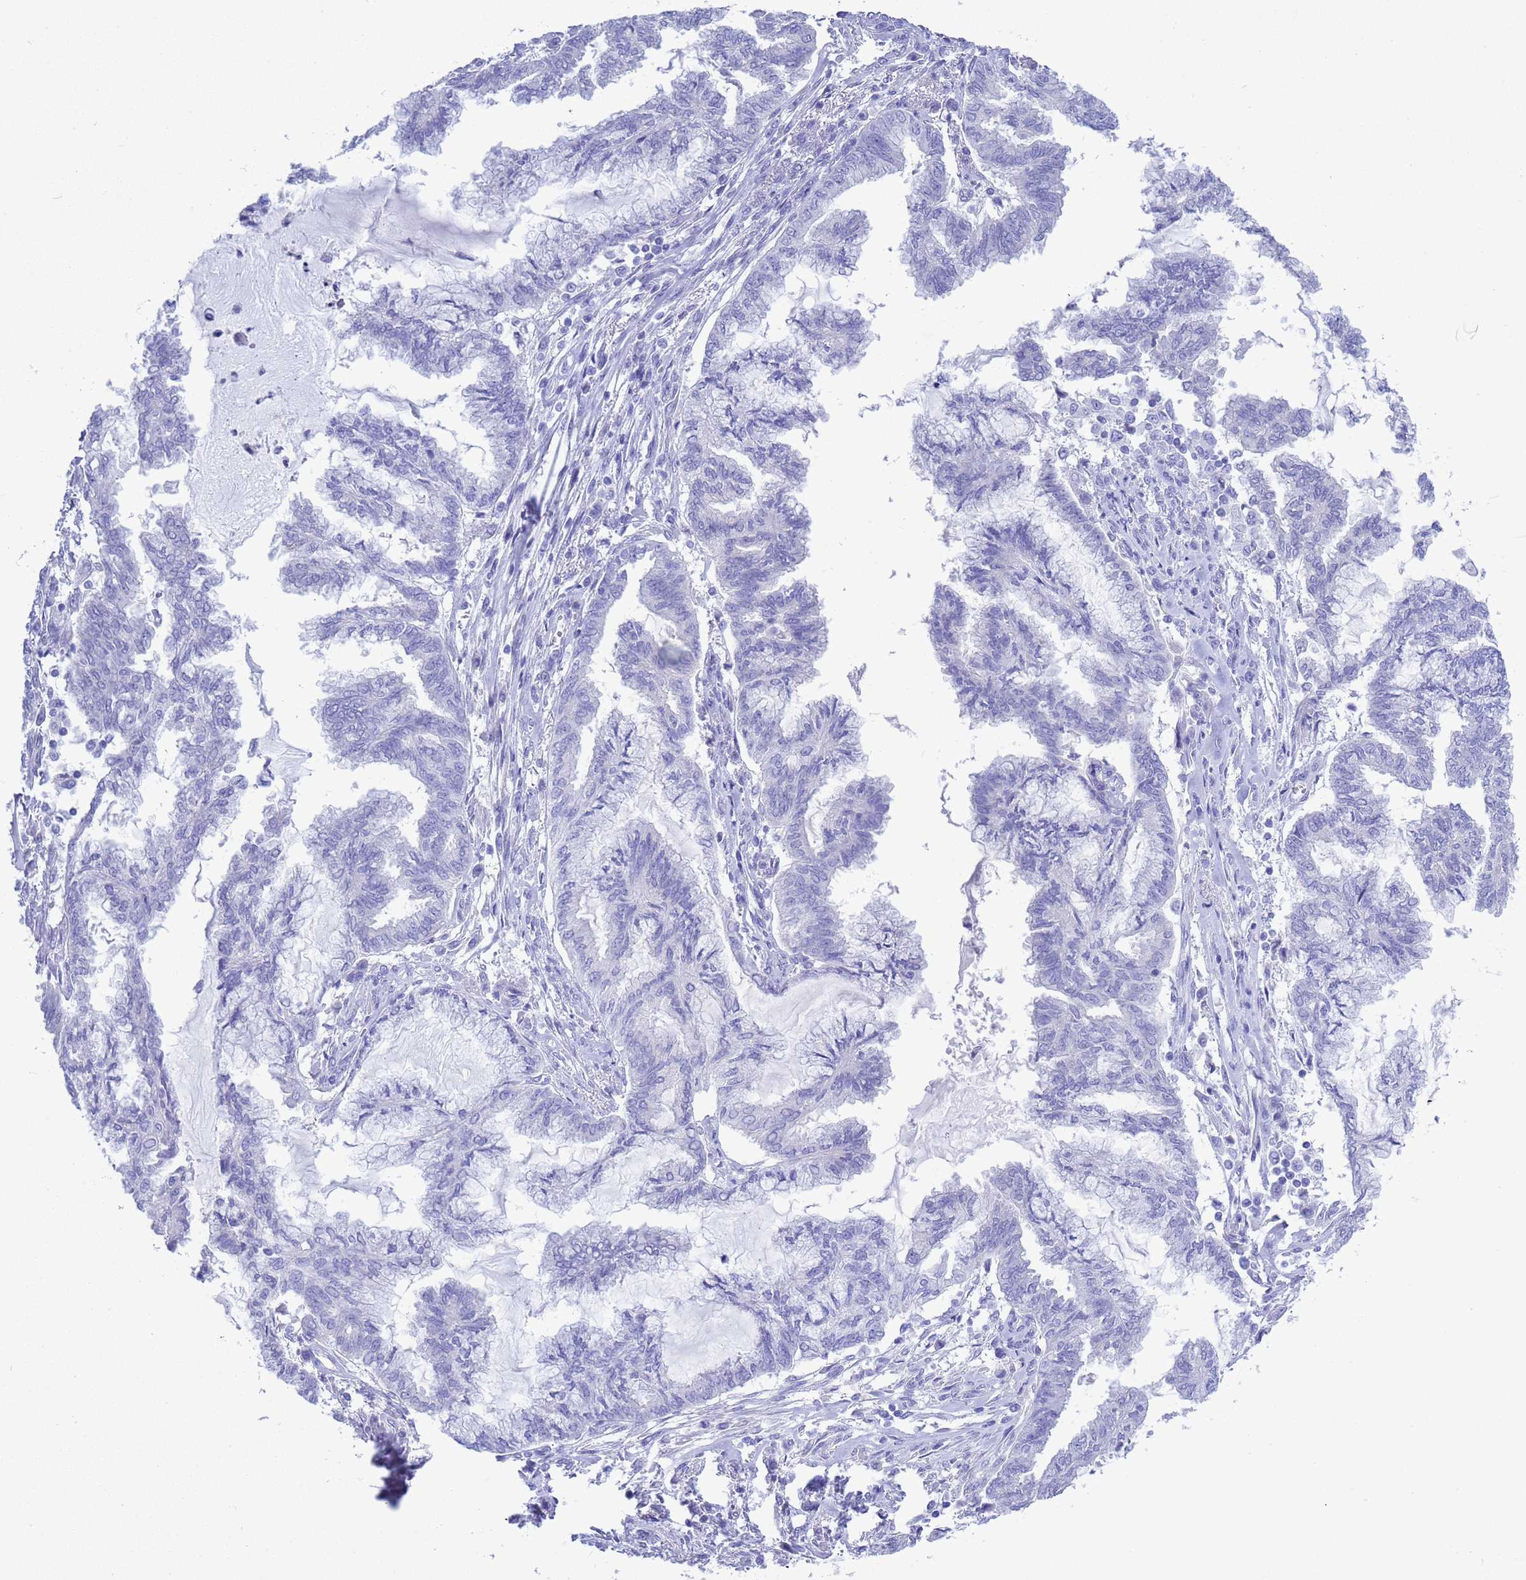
{"staining": {"intensity": "negative", "quantity": "none", "location": "none"}, "tissue": "endometrial cancer", "cell_type": "Tumor cells", "image_type": "cancer", "snomed": [{"axis": "morphology", "description": "Adenocarcinoma, NOS"}, {"axis": "topography", "description": "Endometrium"}], "caption": "Immunohistochemistry photomicrograph of neoplastic tissue: endometrial cancer stained with DAB reveals no significant protein staining in tumor cells.", "gene": "GSTM1", "patient": {"sex": "female", "age": 86}}